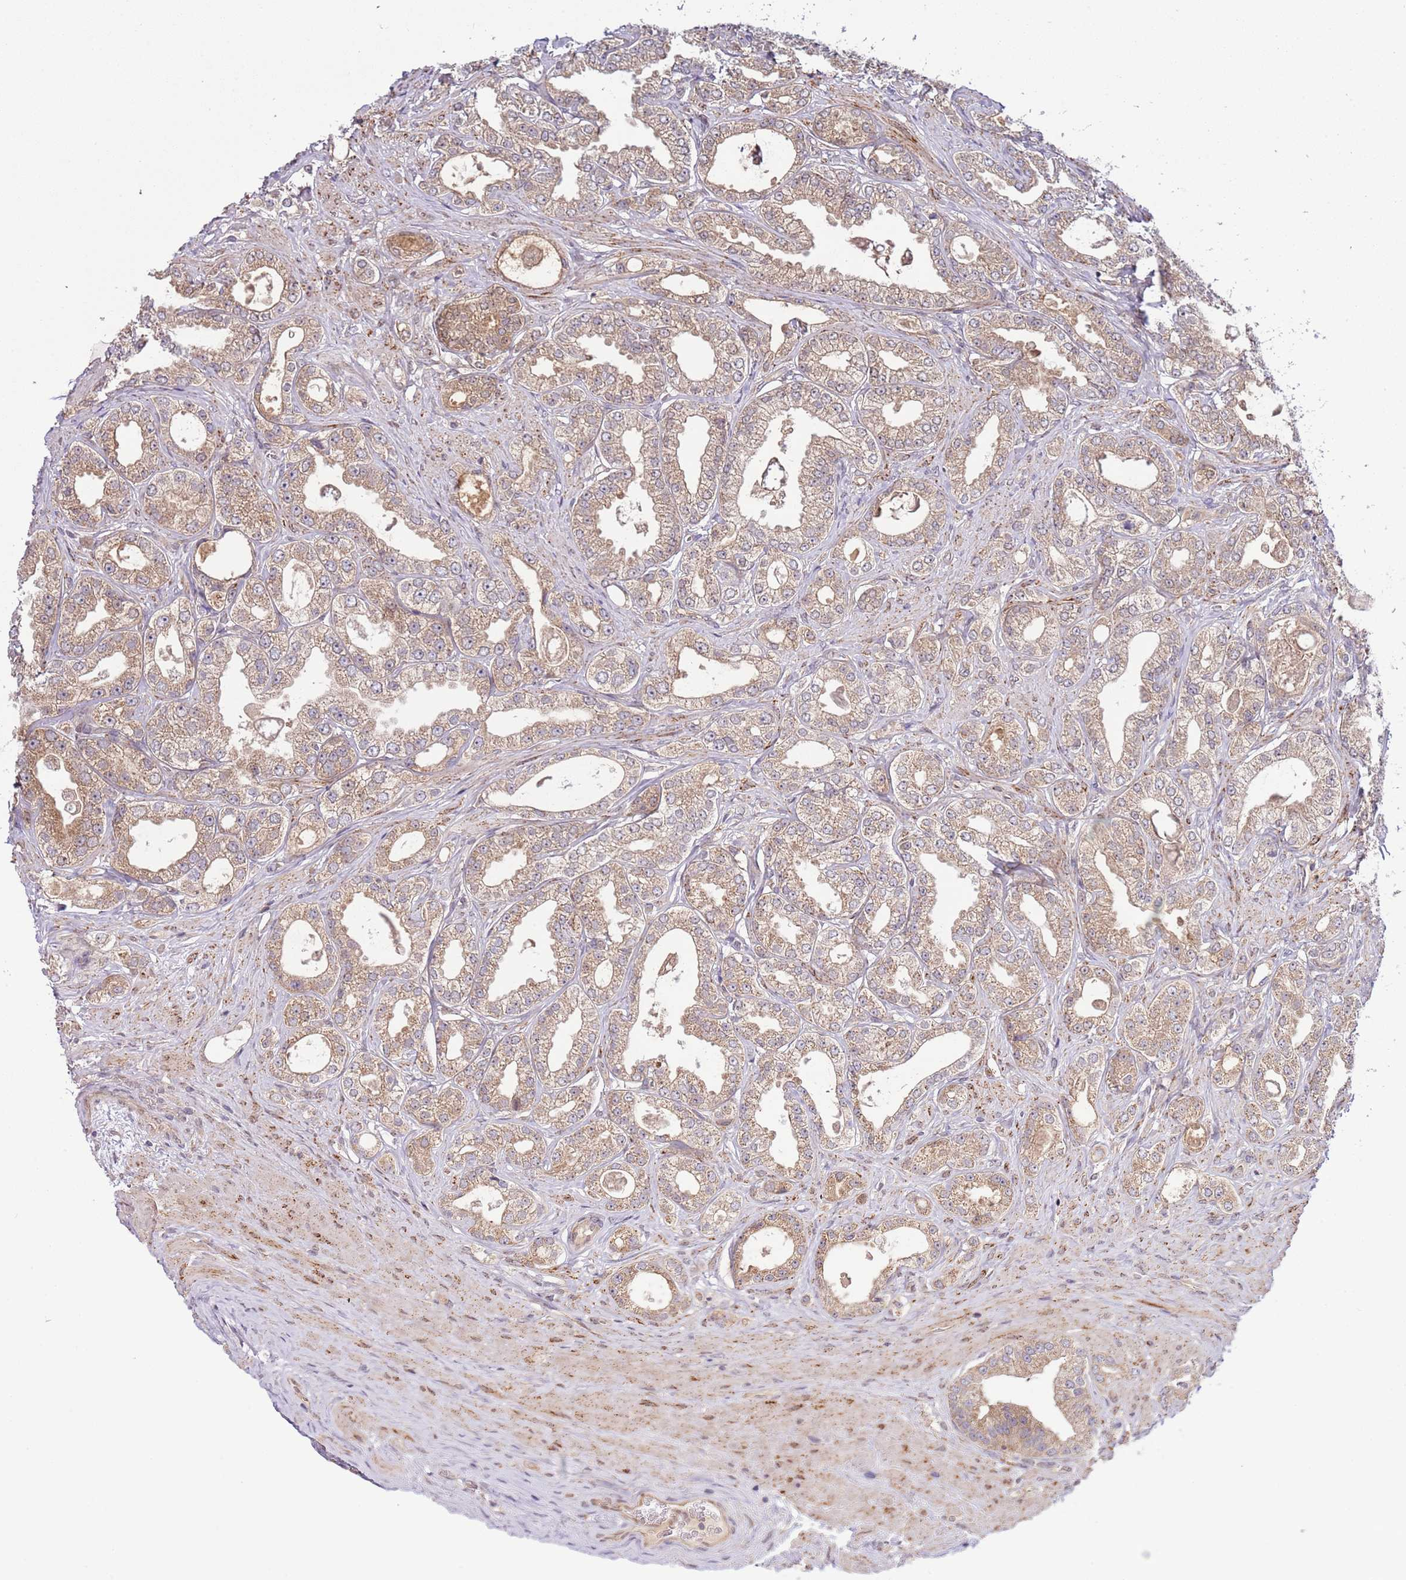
{"staining": {"intensity": "weak", "quantity": ">75%", "location": "cytoplasmic/membranous"}, "tissue": "prostate cancer", "cell_type": "Tumor cells", "image_type": "cancer", "snomed": [{"axis": "morphology", "description": "Adenocarcinoma, Low grade"}, {"axis": "topography", "description": "Prostate"}], "caption": "High-magnification brightfield microscopy of prostate cancer stained with DAB (3,3'-diaminobenzidine) (brown) and counterstained with hematoxylin (blue). tumor cells exhibit weak cytoplasmic/membranous expression is identified in approximately>75% of cells.", "gene": "CHD1", "patient": {"sex": "male", "age": 63}}